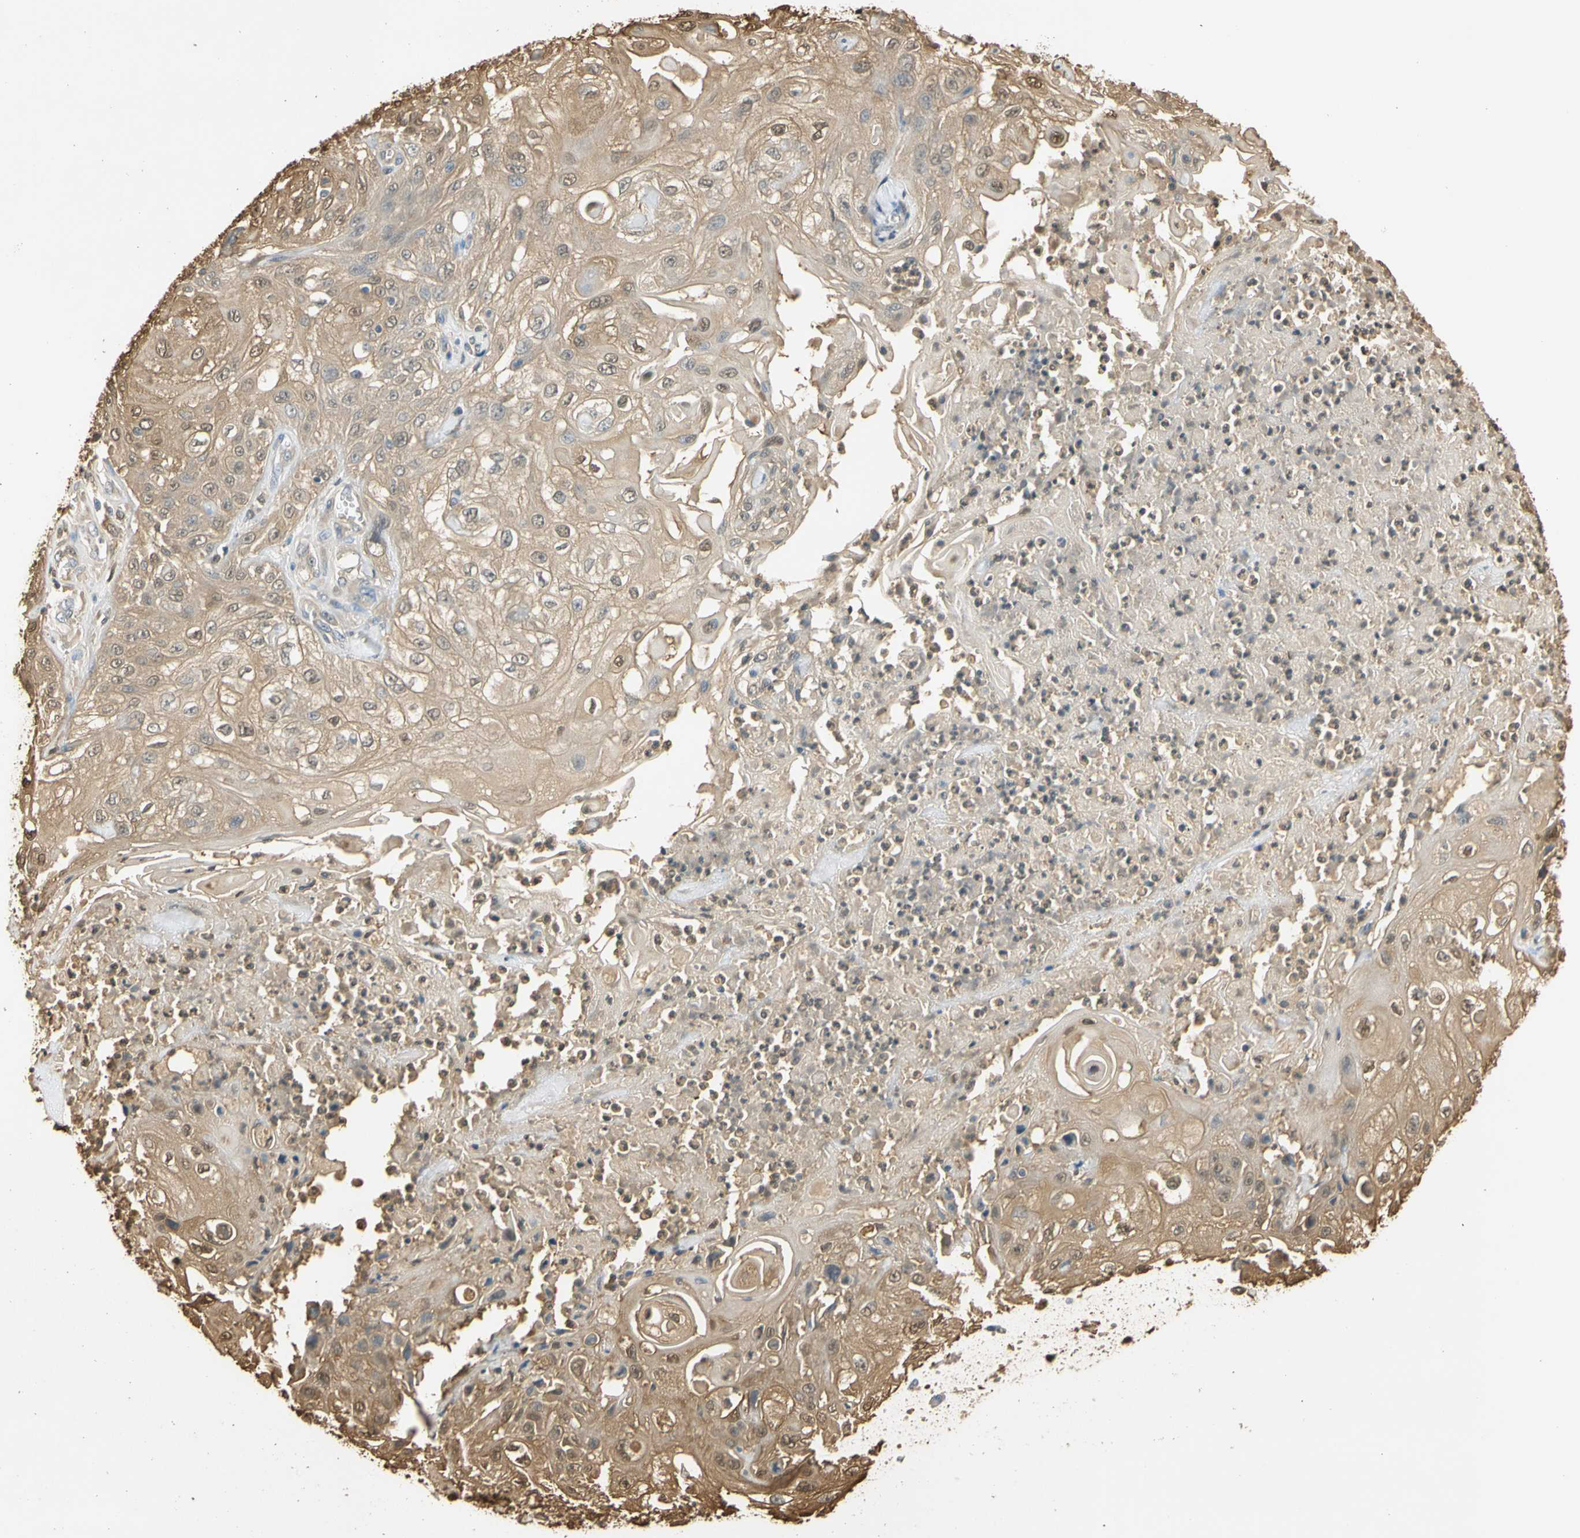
{"staining": {"intensity": "moderate", "quantity": ">75%", "location": "cytoplasmic/membranous"}, "tissue": "skin cancer", "cell_type": "Tumor cells", "image_type": "cancer", "snomed": [{"axis": "morphology", "description": "Squamous cell carcinoma, NOS"}, {"axis": "morphology", "description": "Squamous cell carcinoma, metastatic, NOS"}, {"axis": "topography", "description": "Skin"}, {"axis": "topography", "description": "Lymph node"}], "caption": "A brown stain shows moderate cytoplasmic/membranous expression of a protein in human squamous cell carcinoma (skin) tumor cells.", "gene": "S100A6", "patient": {"sex": "male", "age": 75}}